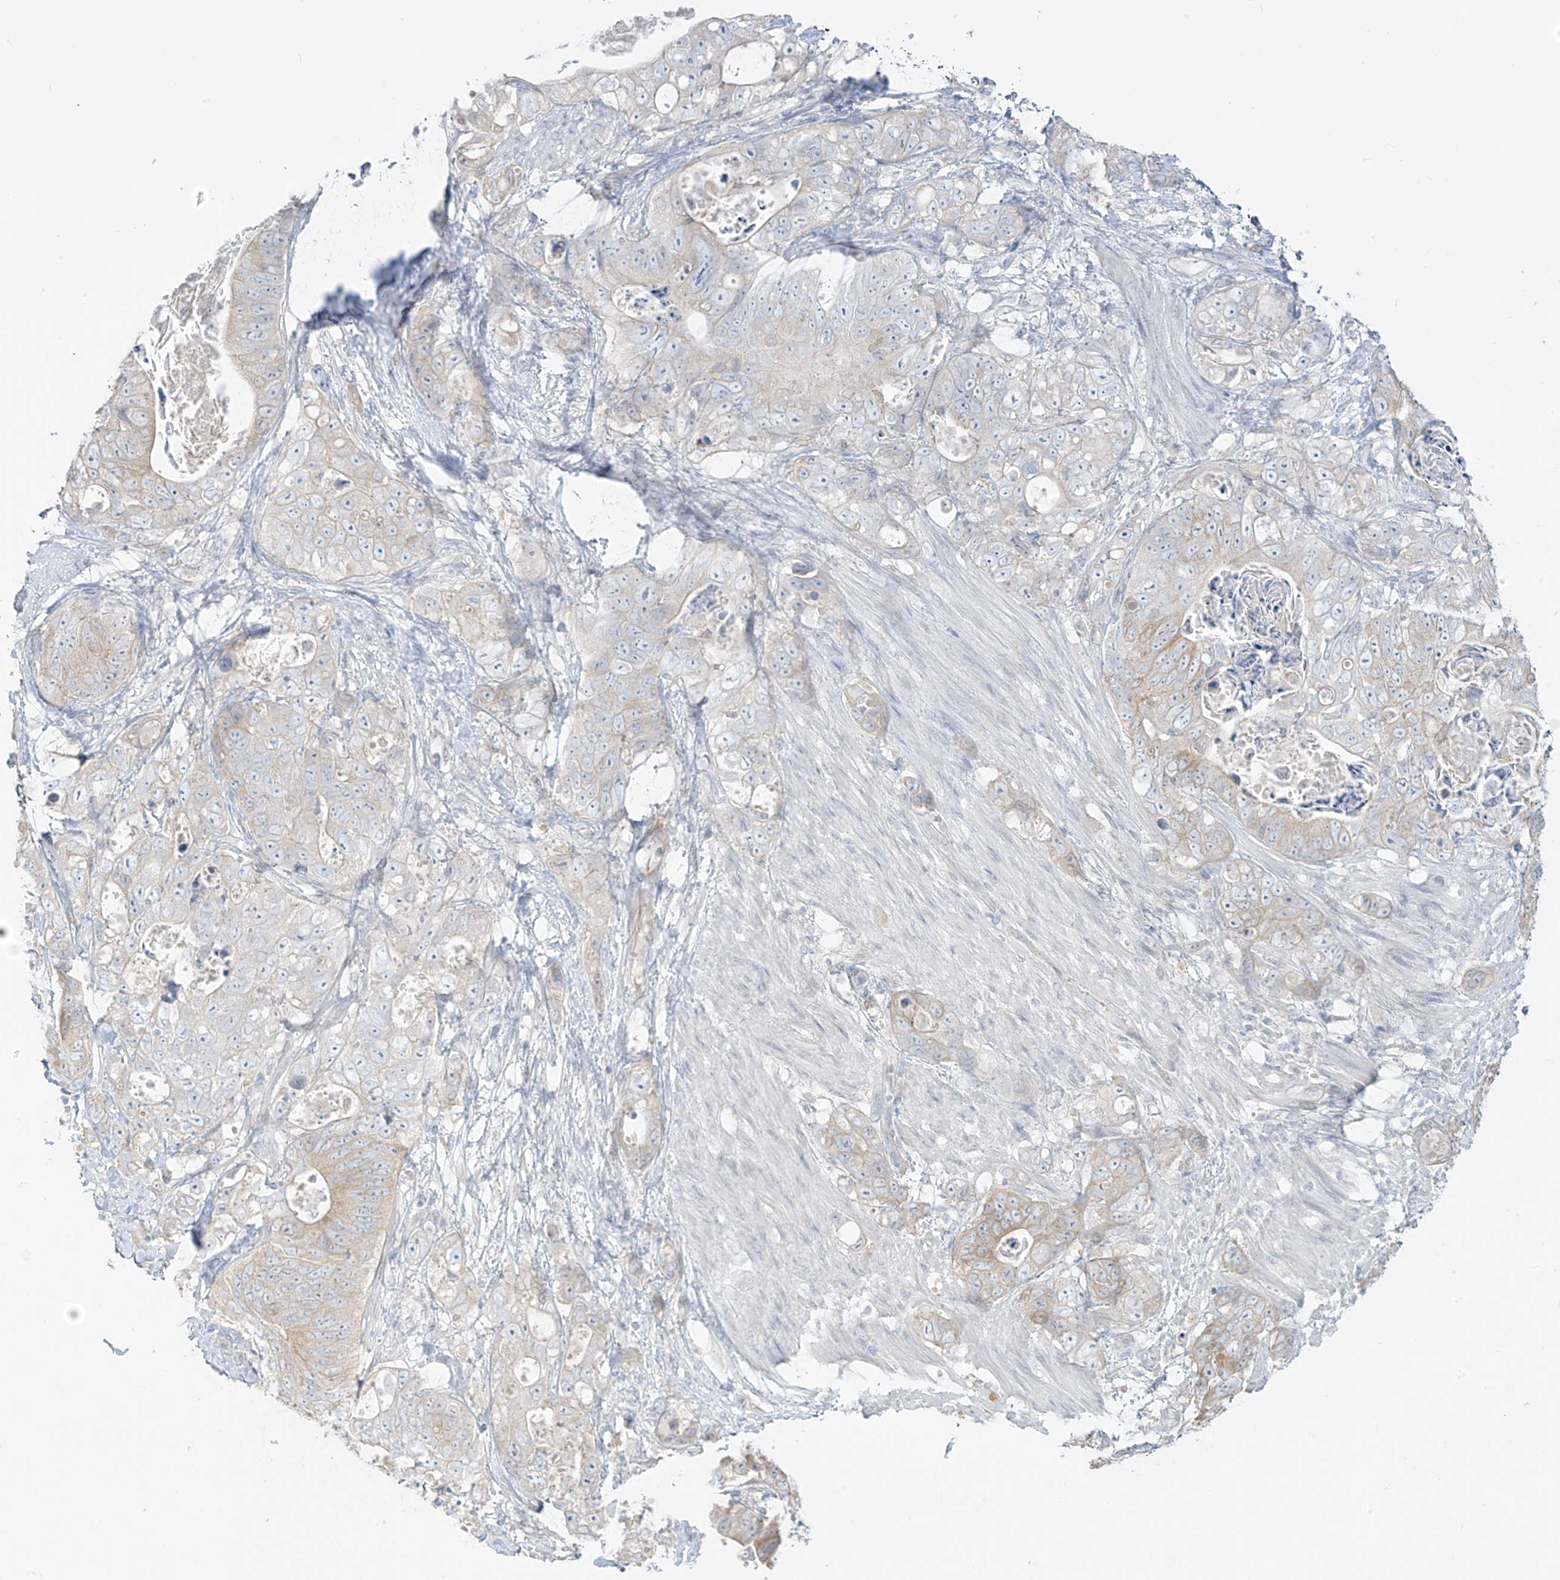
{"staining": {"intensity": "weak", "quantity": "25%-75%", "location": "cytoplasmic/membranous"}, "tissue": "stomach cancer", "cell_type": "Tumor cells", "image_type": "cancer", "snomed": [{"axis": "morphology", "description": "Normal tissue, NOS"}, {"axis": "morphology", "description": "Adenocarcinoma, NOS"}, {"axis": "topography", "description": "Stomach"}], "caption": "High-power microscopy captured an immunohistochemistry (IHC) photomicrograph of stomach cancer (adenocarcinoma), revealing weak cytoplasmic/membranous expression in approximately 25%-75% of tumor cells. (Brightfield microscopy of DAB IHC at high magnification).", "gene": "DCDC2", "patient": {"sex": "female", "age": 89}}